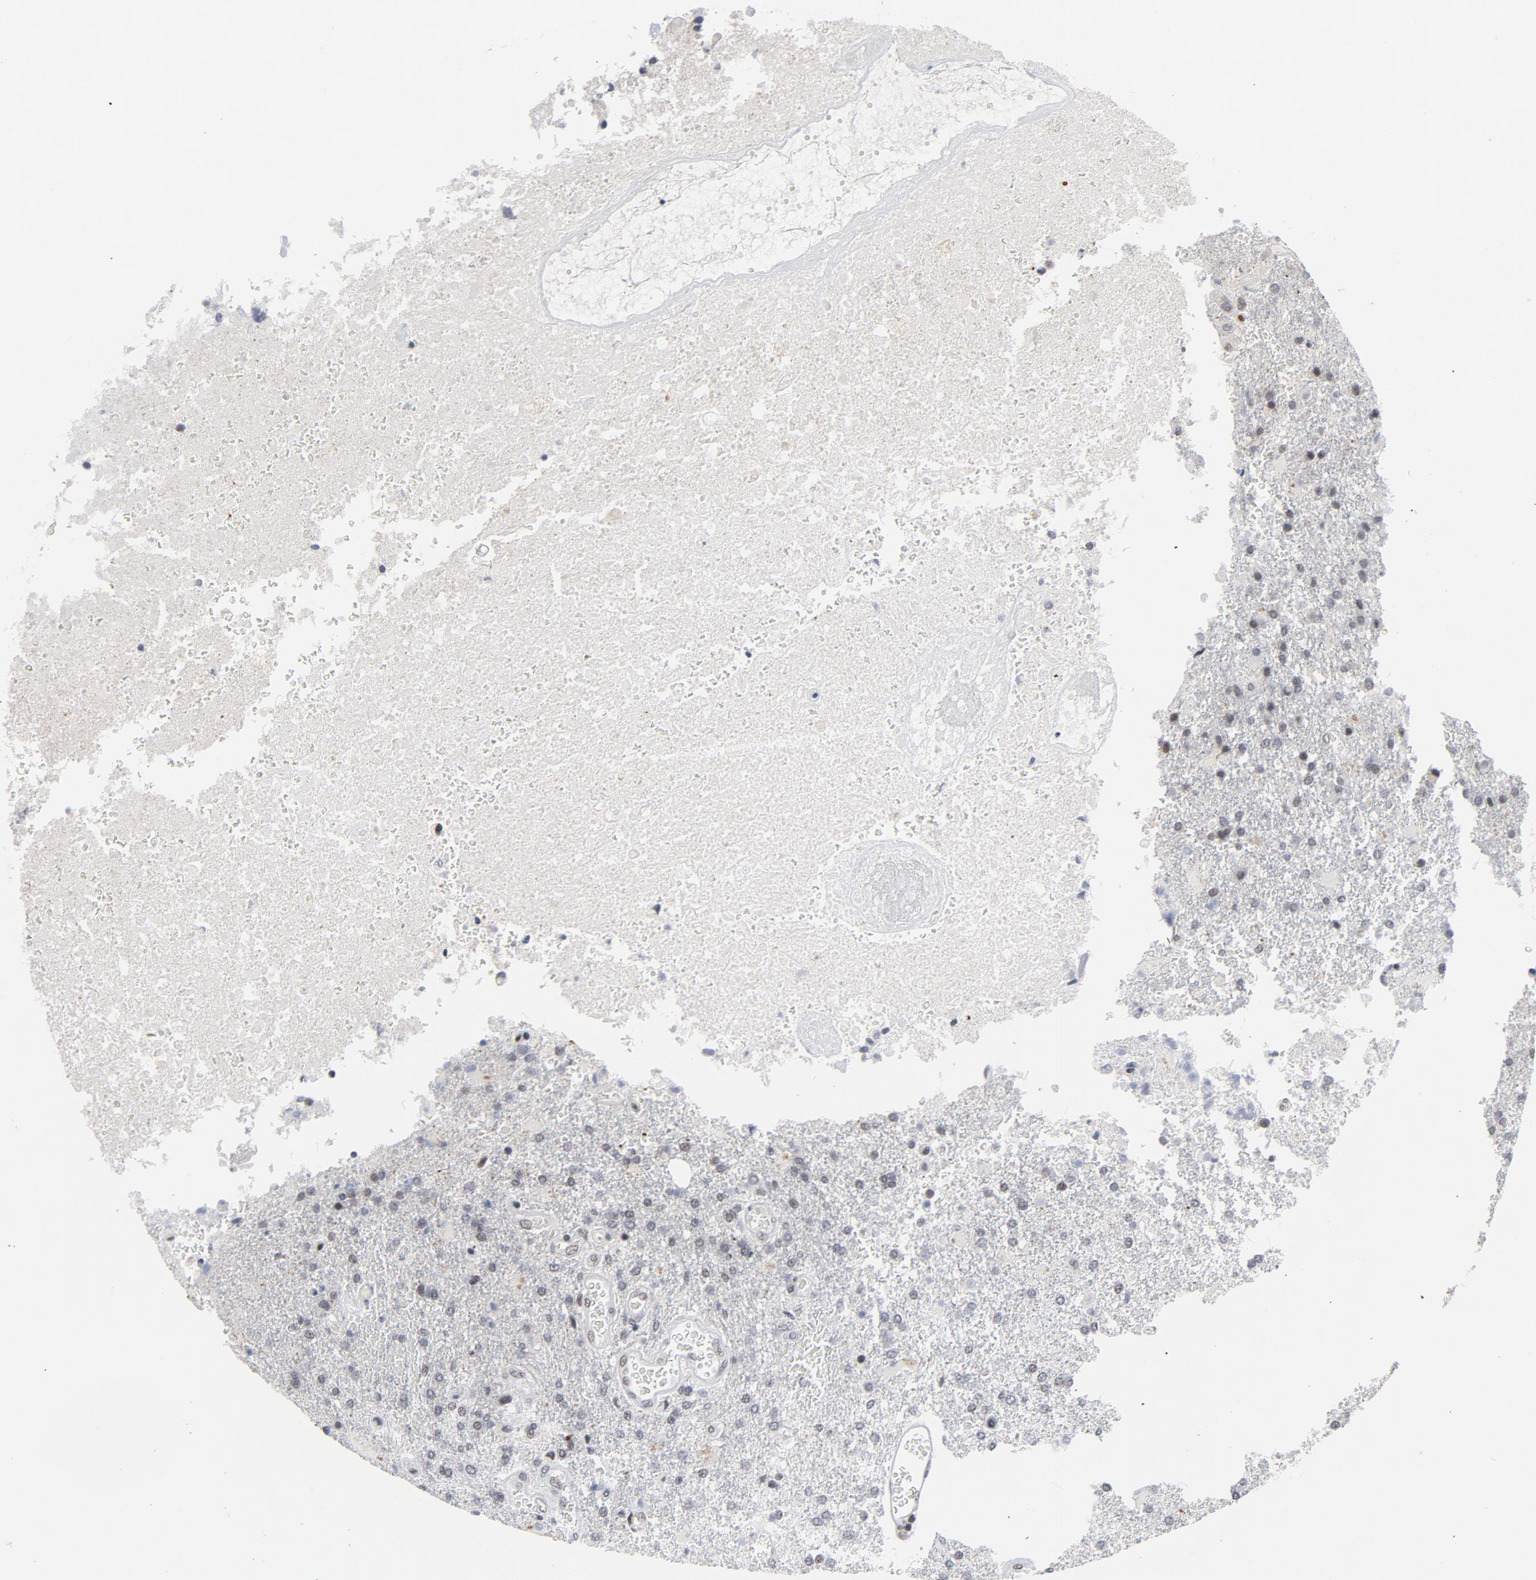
{"staining": {"intensity": "weak", "quantity": "<25%", "location": "nuclear"}, "tissue": "glioma", "cell_type": "Tumor cells", "image_type": "cancer", "snomed": [{"axis": "morphology", "description": "Glioma, malignant, High grade"}, {"axis": "topography", "description": "Cerebral cortex"}], "caption": "A micrograph of high-grade glioma (malignant) stained for a protein exhibits no brown staining in tumor cells.", "gene": "GABPA", "patient": {"sex": "male", "age": 79}}